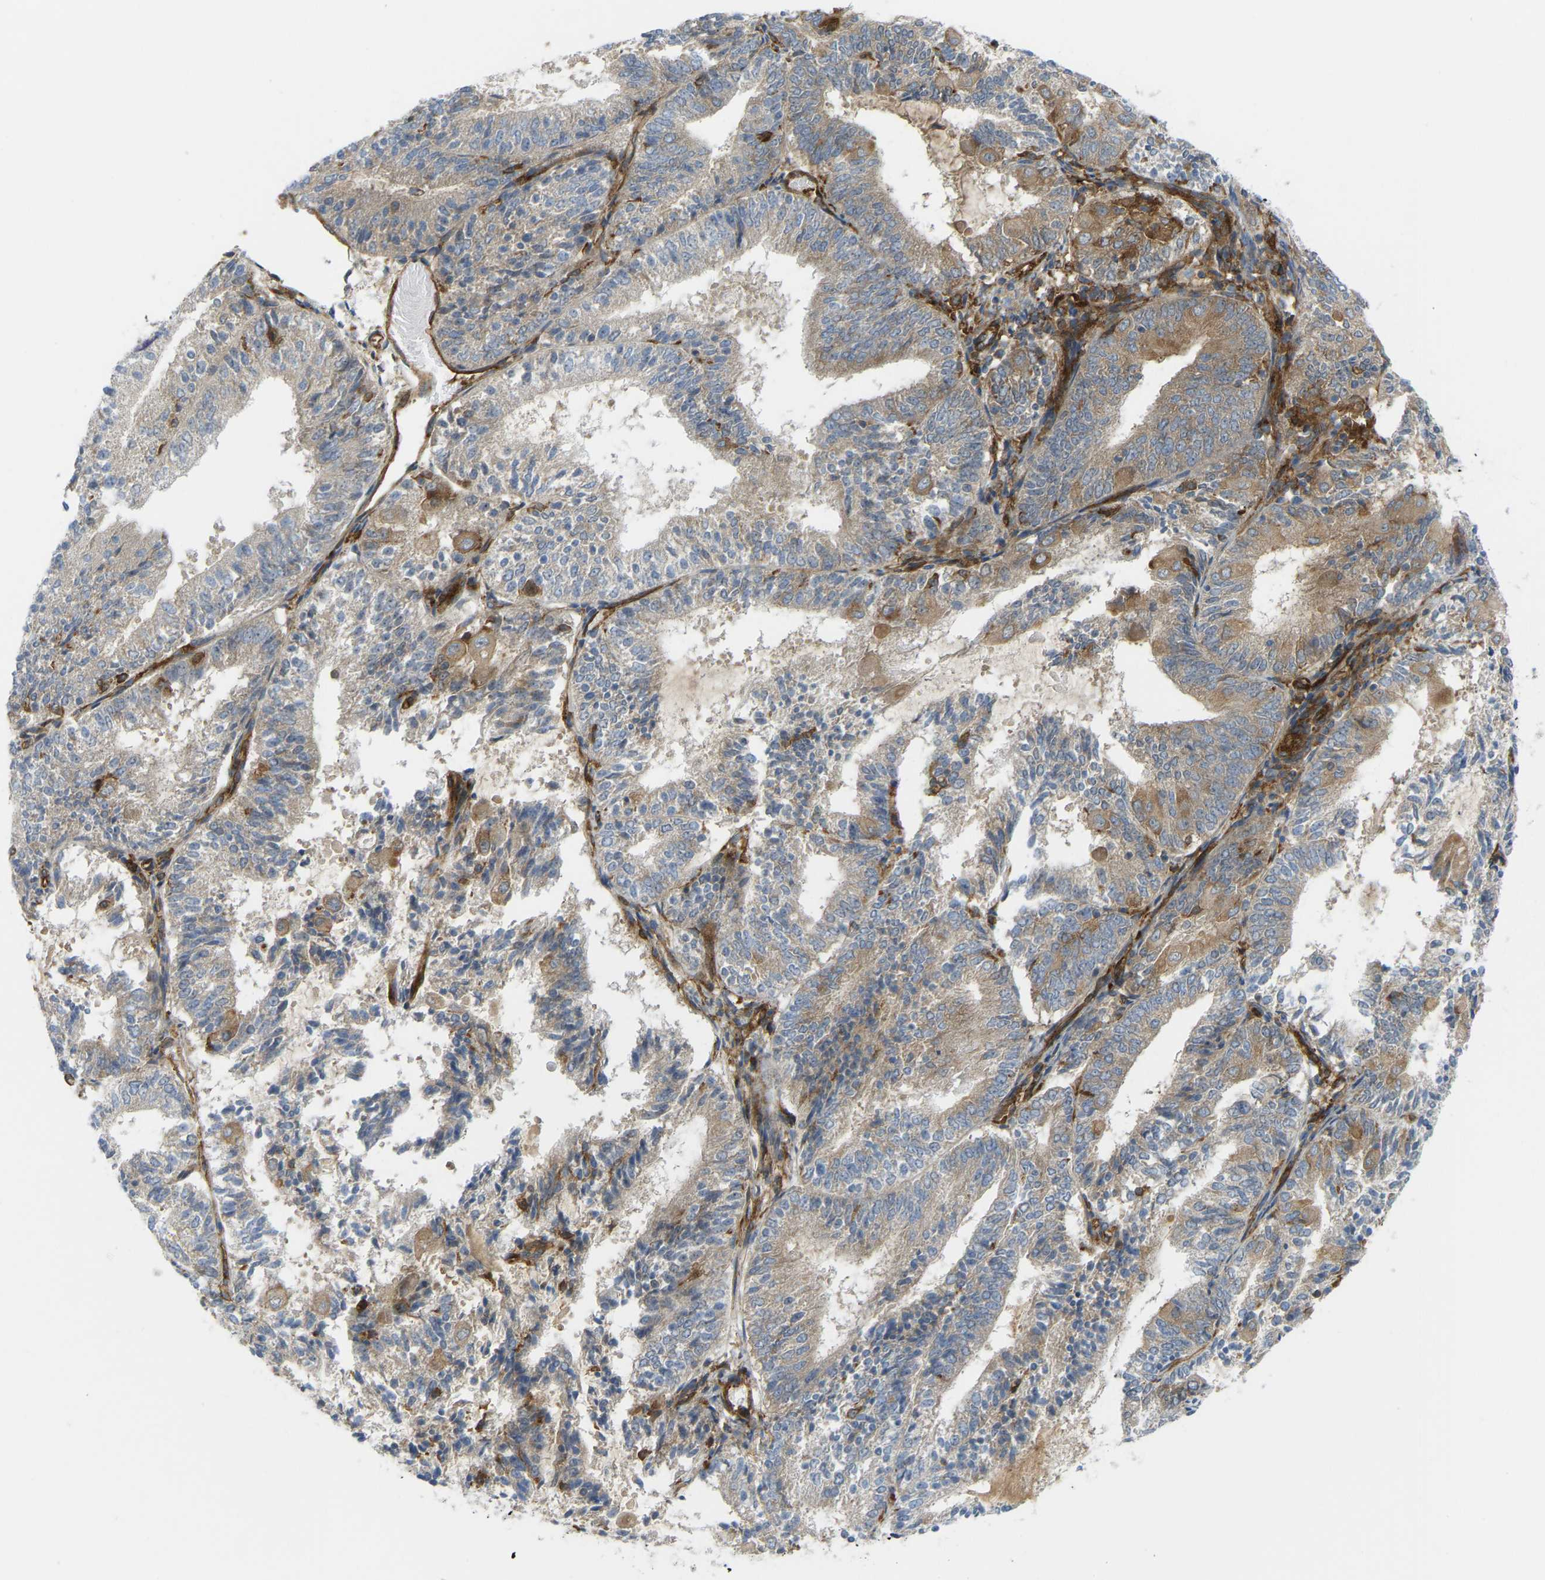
{"staining": {"intensity": "moderate", "quantity": "<25%", "location": "cytoplasmic/membranous"}, "tissue": "endometrial cancer", "cell_type": "Tumor cells", "image_type": "cancer", "snomed": [{"axis": "morphology", "description": "Adenocarcinoma, NOS"}, {"axis": "topography", "description": "Endometrium"}], "caption": "Immunohistochemical staining of human endometrial cancer displays low levels of moderate cytoplasmic/membranous staining in about <25% of tumor cells. (brown staining indicates protein expression, while blue staining denotes nuclei).", "gene": "PICALM", "patient": {"sex": "female", "age": 81}}